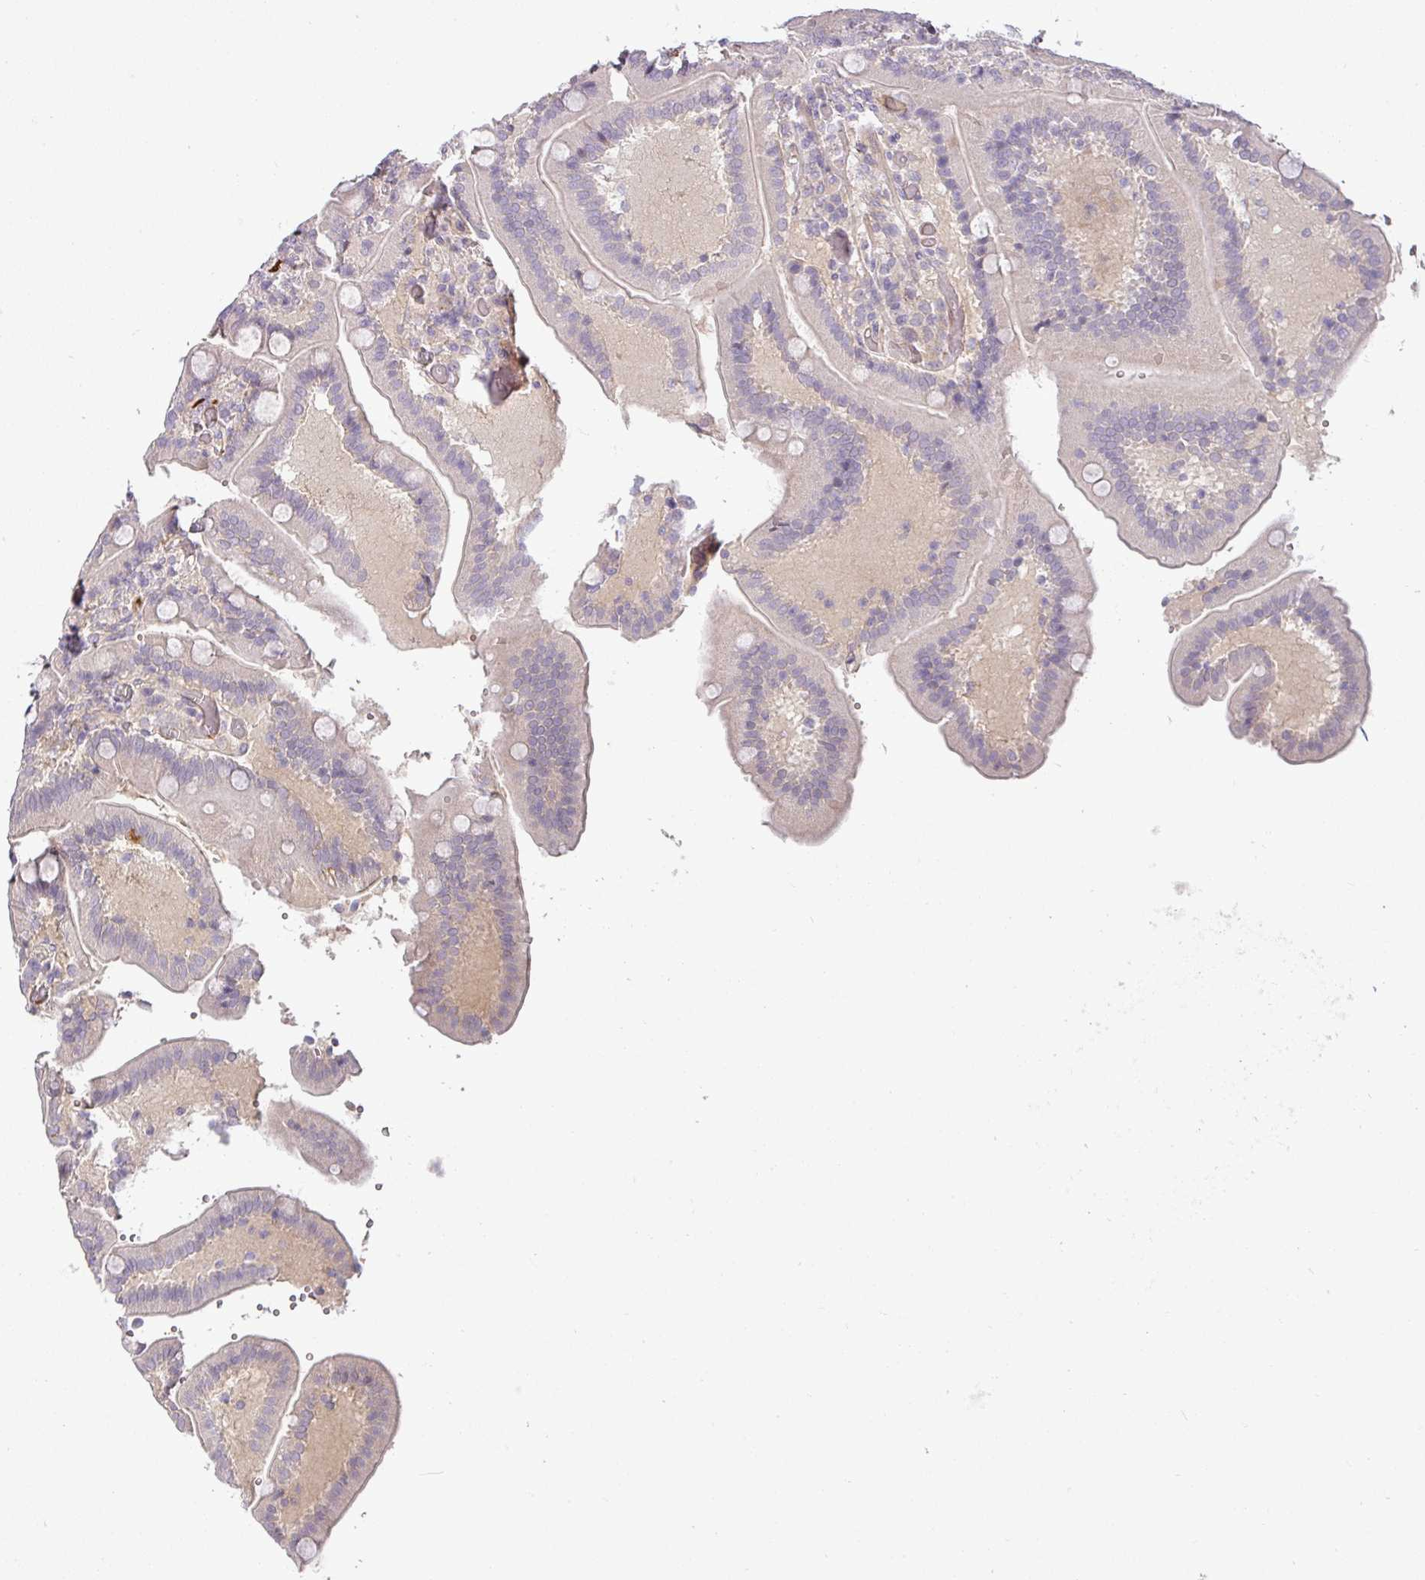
{"staining": {"intensity": "negative", "quantity": "none", "location": "none"}, "tissue": "duodenum", "cell_type": "Glandular cells", "image_type": "normal", "snomed": [{"axis": "morphology", "description": "Normal tissue, NOS"}, {"axis": "topography", "description": "Duodenum"}], "caption": "Image shows no significant protein staining in glandular cells of benign duodenum.", "gene": "APOM", "patient": {"sex": "female", "age": 62}}